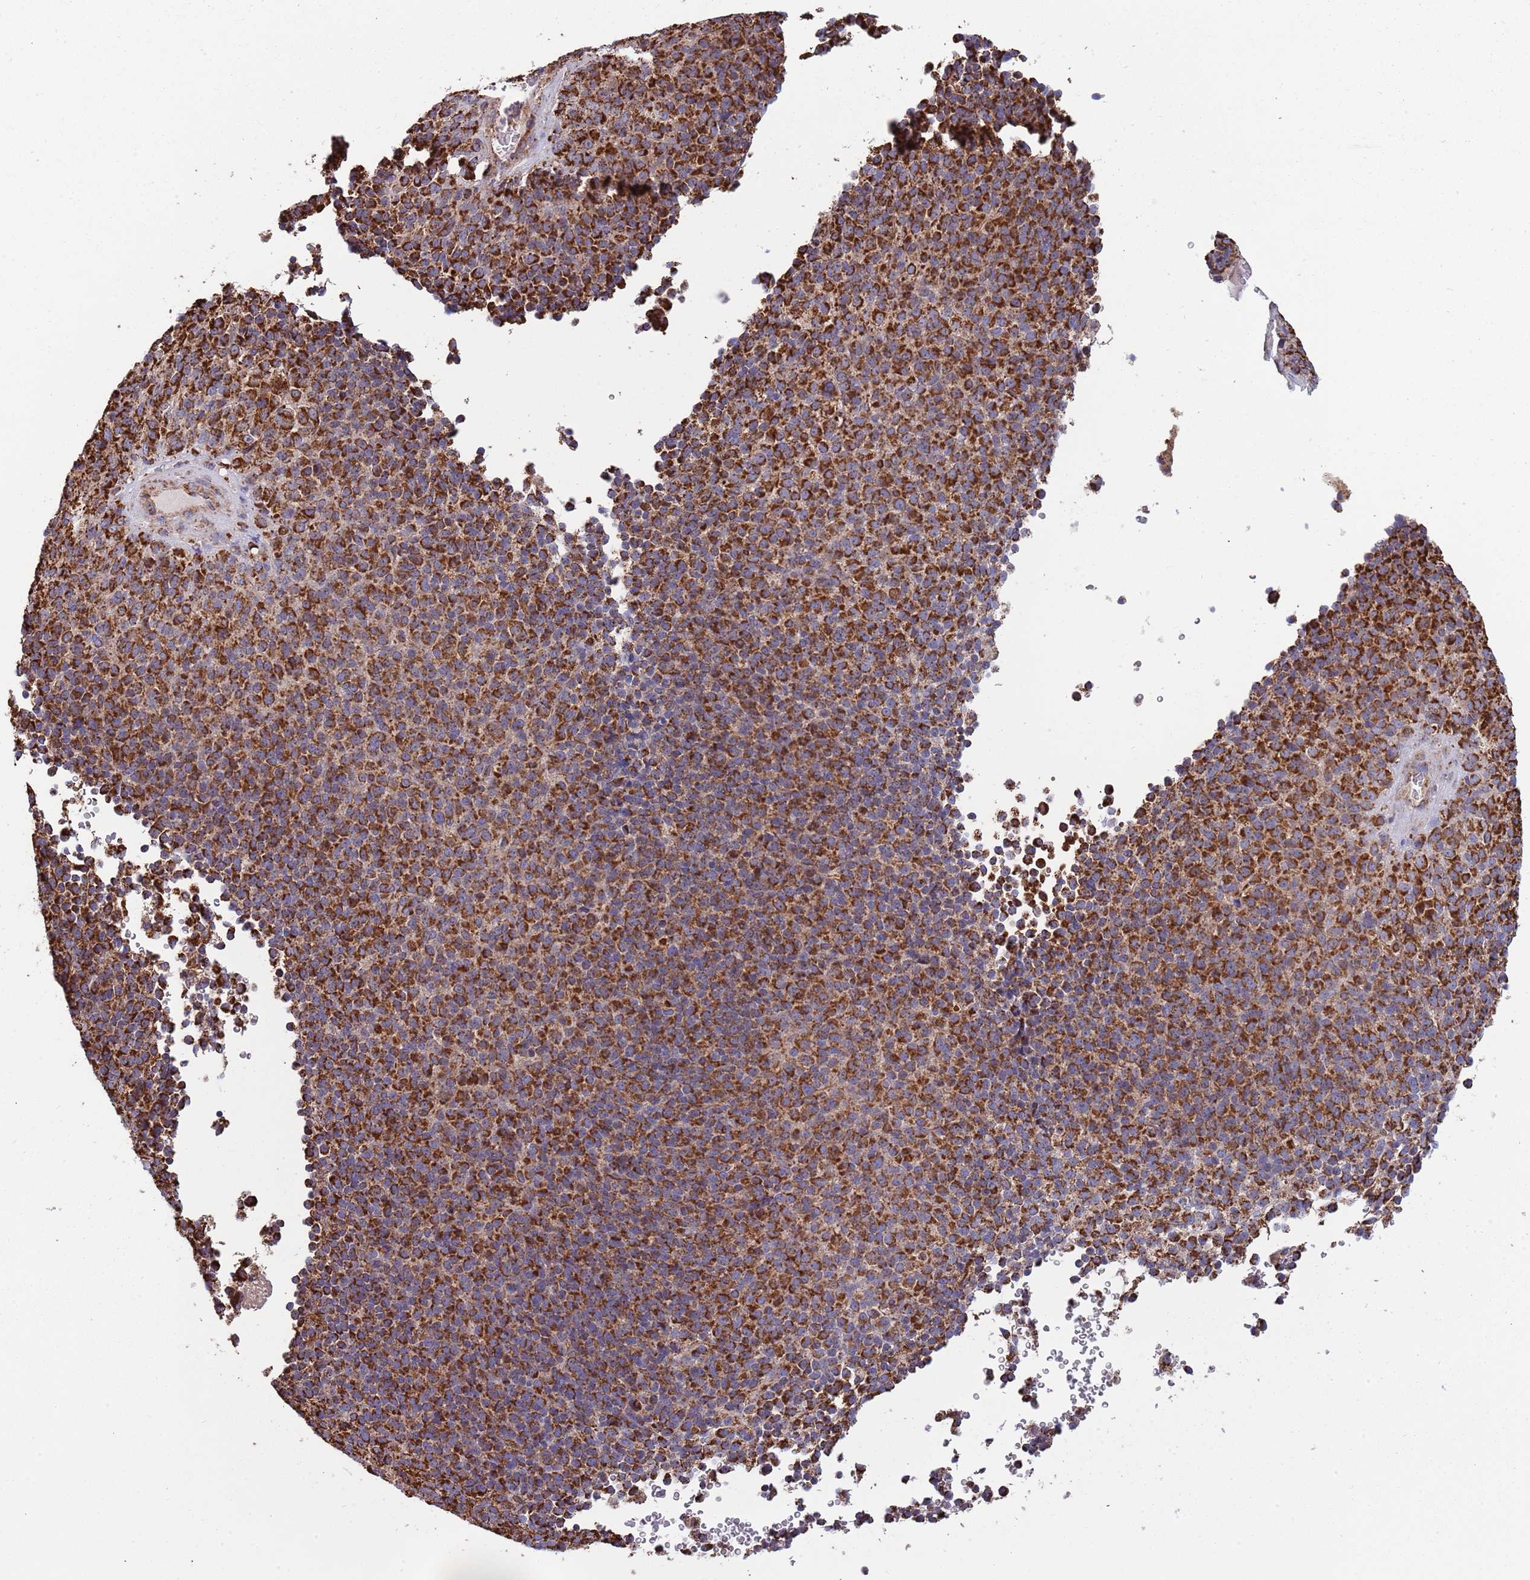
{"staining": {"intensity": "strong", "quantity": ">75%", "location": "cytoplasmic/membranous"}, "tissue": "melanoma", "cell_type": "Tumor cells", "image_type": "cancer", "snomed": [{"axis": "morphology", "description": "Malignant melanoma, Metastatic site"}, {"axis": "topography", "description": "Brain"}], "caption": "Protein expression by immunohistochemistry exhibits strong cytoplasmic/membranous staining in approximately >75% of tumor cells in malignant melanoma (metastatic site).", "gene": "VPS16", "patient": {"sex": "female", "age": 56}}